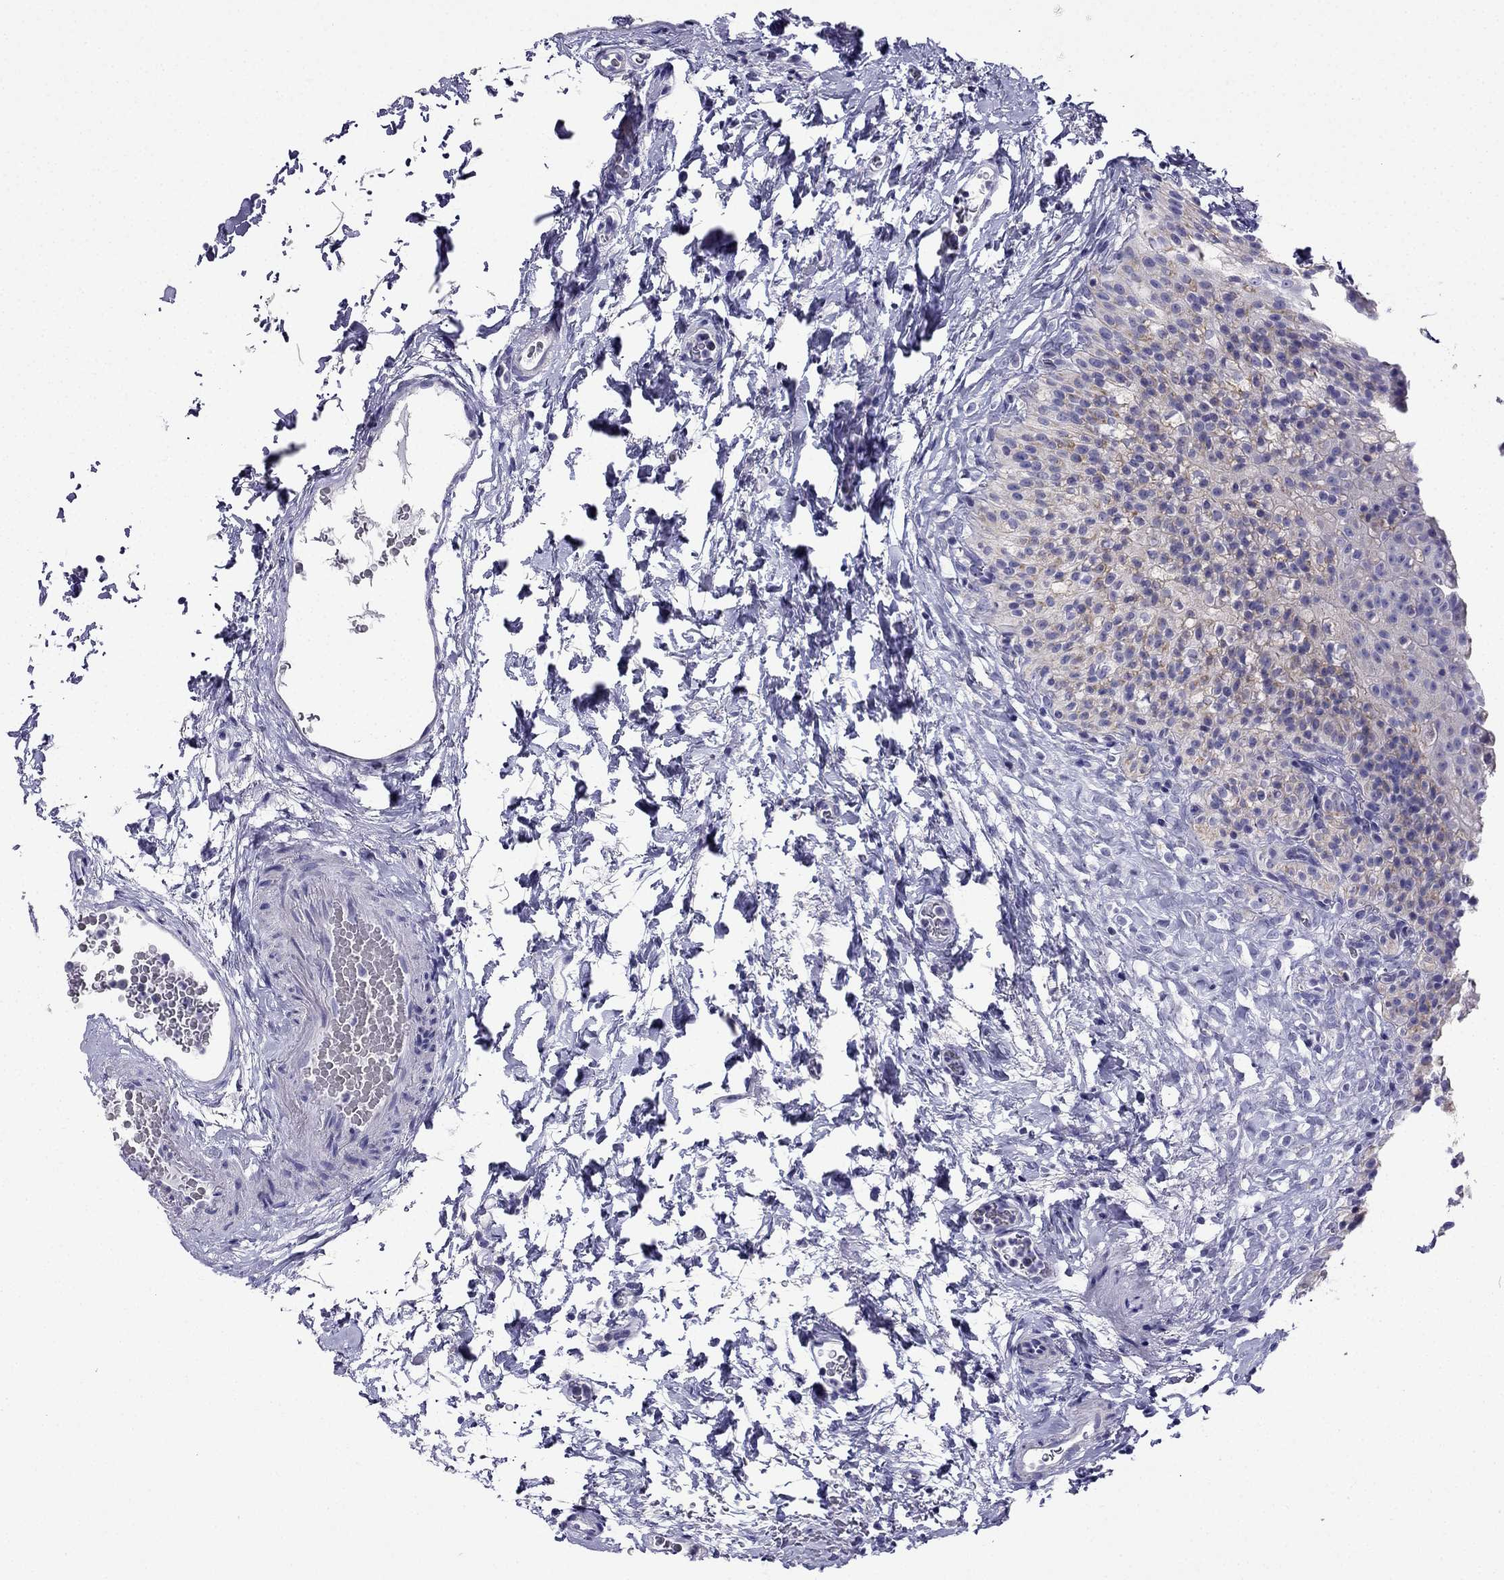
{"staining": {"intensity": "moderate", "quantity": "<25%", "location": "cytoplasmic/membranous"}, "tissue": "urinary bladder", "cell_type": "Urothelial cells", "image_type": "normal", "snomed": [{"axis": "morphology", "description": "Normal tissue, NOS"}, {"axis": "topography", "description": "Urinary bladder"}], "caption": "Immunohistochemical staining of normal human urinary bladder exhibits moderate cytoplasmic/membranous protein positivity in approximately <25% of urothelial cells.", "gene": "KIF5A", "patient": {"sex": "male", "age": 76}}